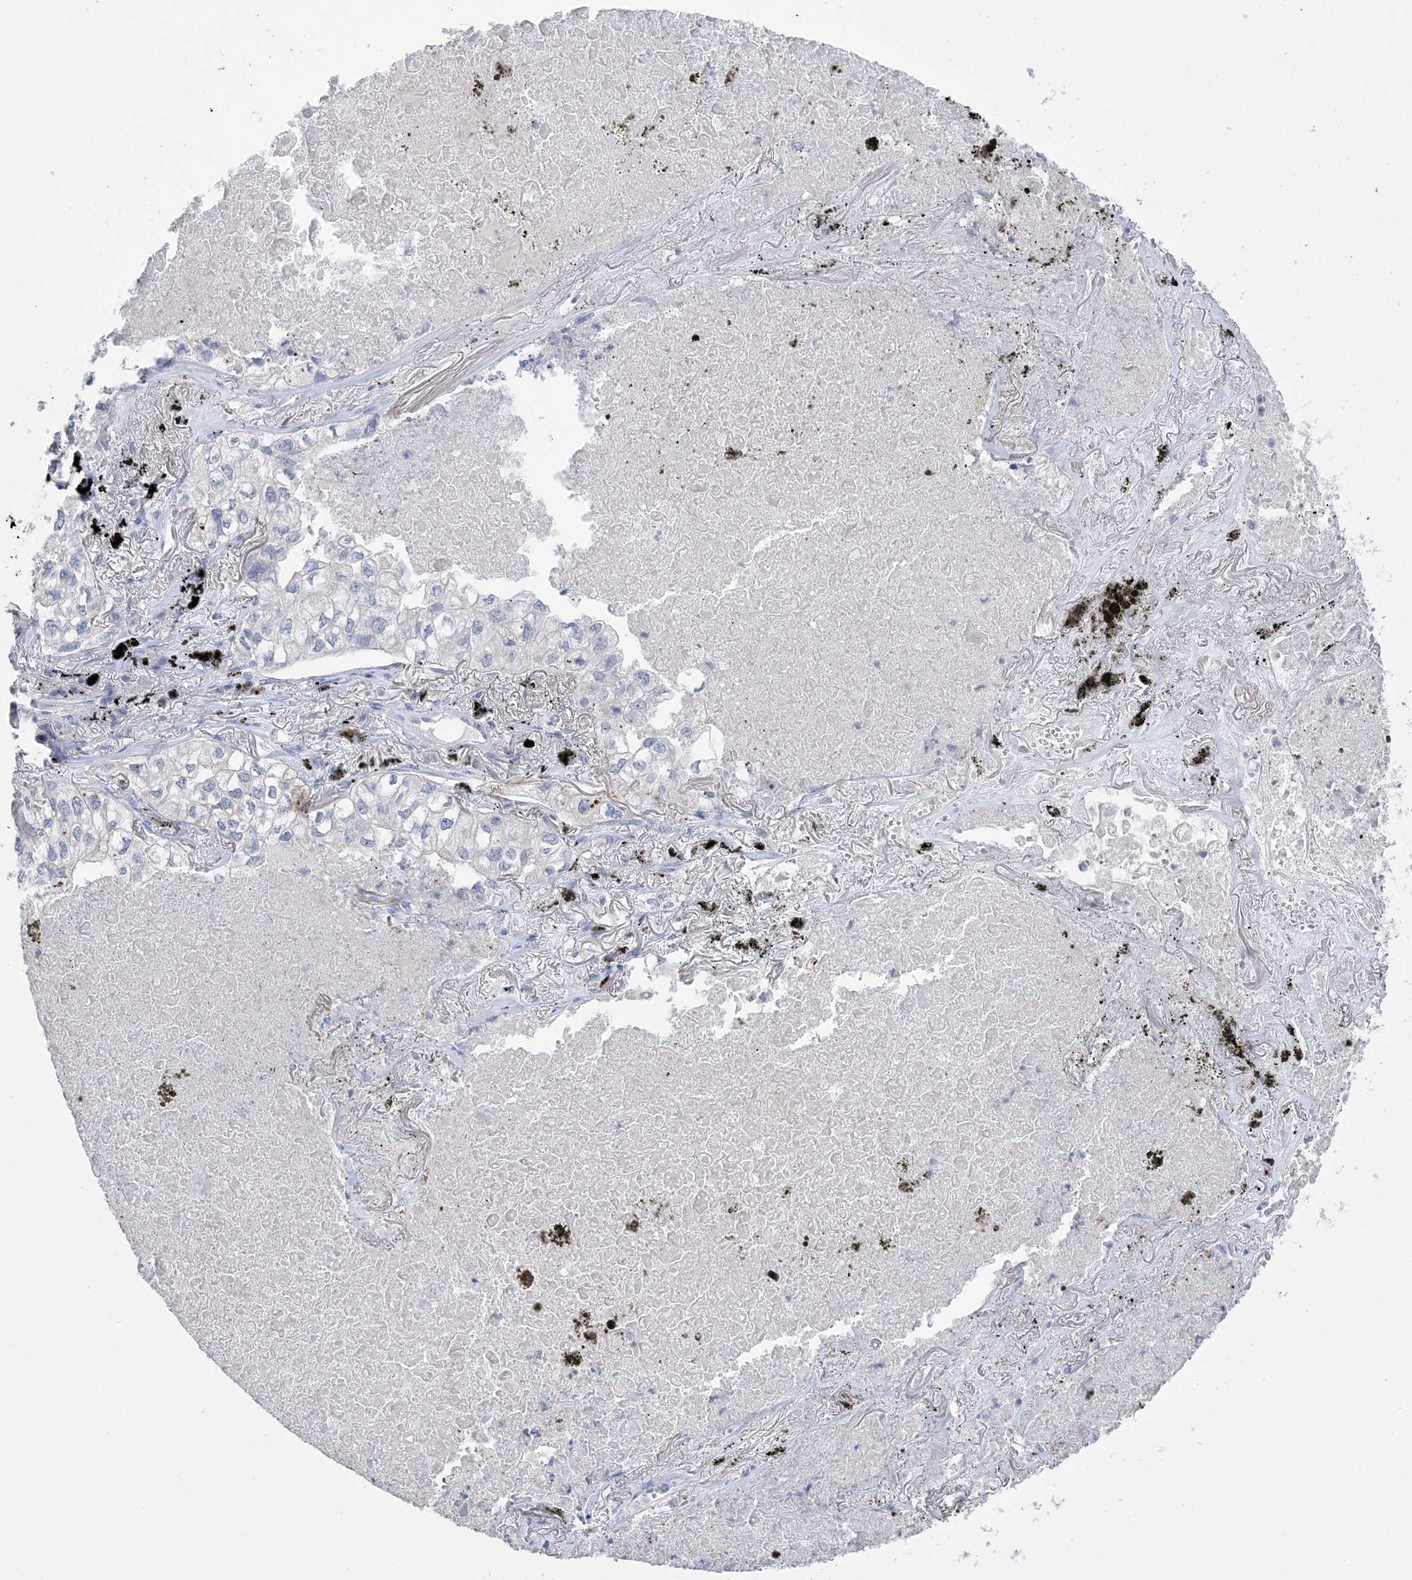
{"staining": {"intensity": "negative", "quantity": "none", "location": "none"}, "tissue": "lung cancer", "cell_type": "Tumor cells", "image_type": "cancer", "snomed": [{"axis": "morphology", "description": "Adenocarcinoma, NOS"}, {"axis": "topography", "description": "Lung"}], "caption": "There is no significant positivity in tumor cells of lung cancer (adenocarcinoma).", "gene": "DSC3", "patient": {"sex": "male", "age": 65}}